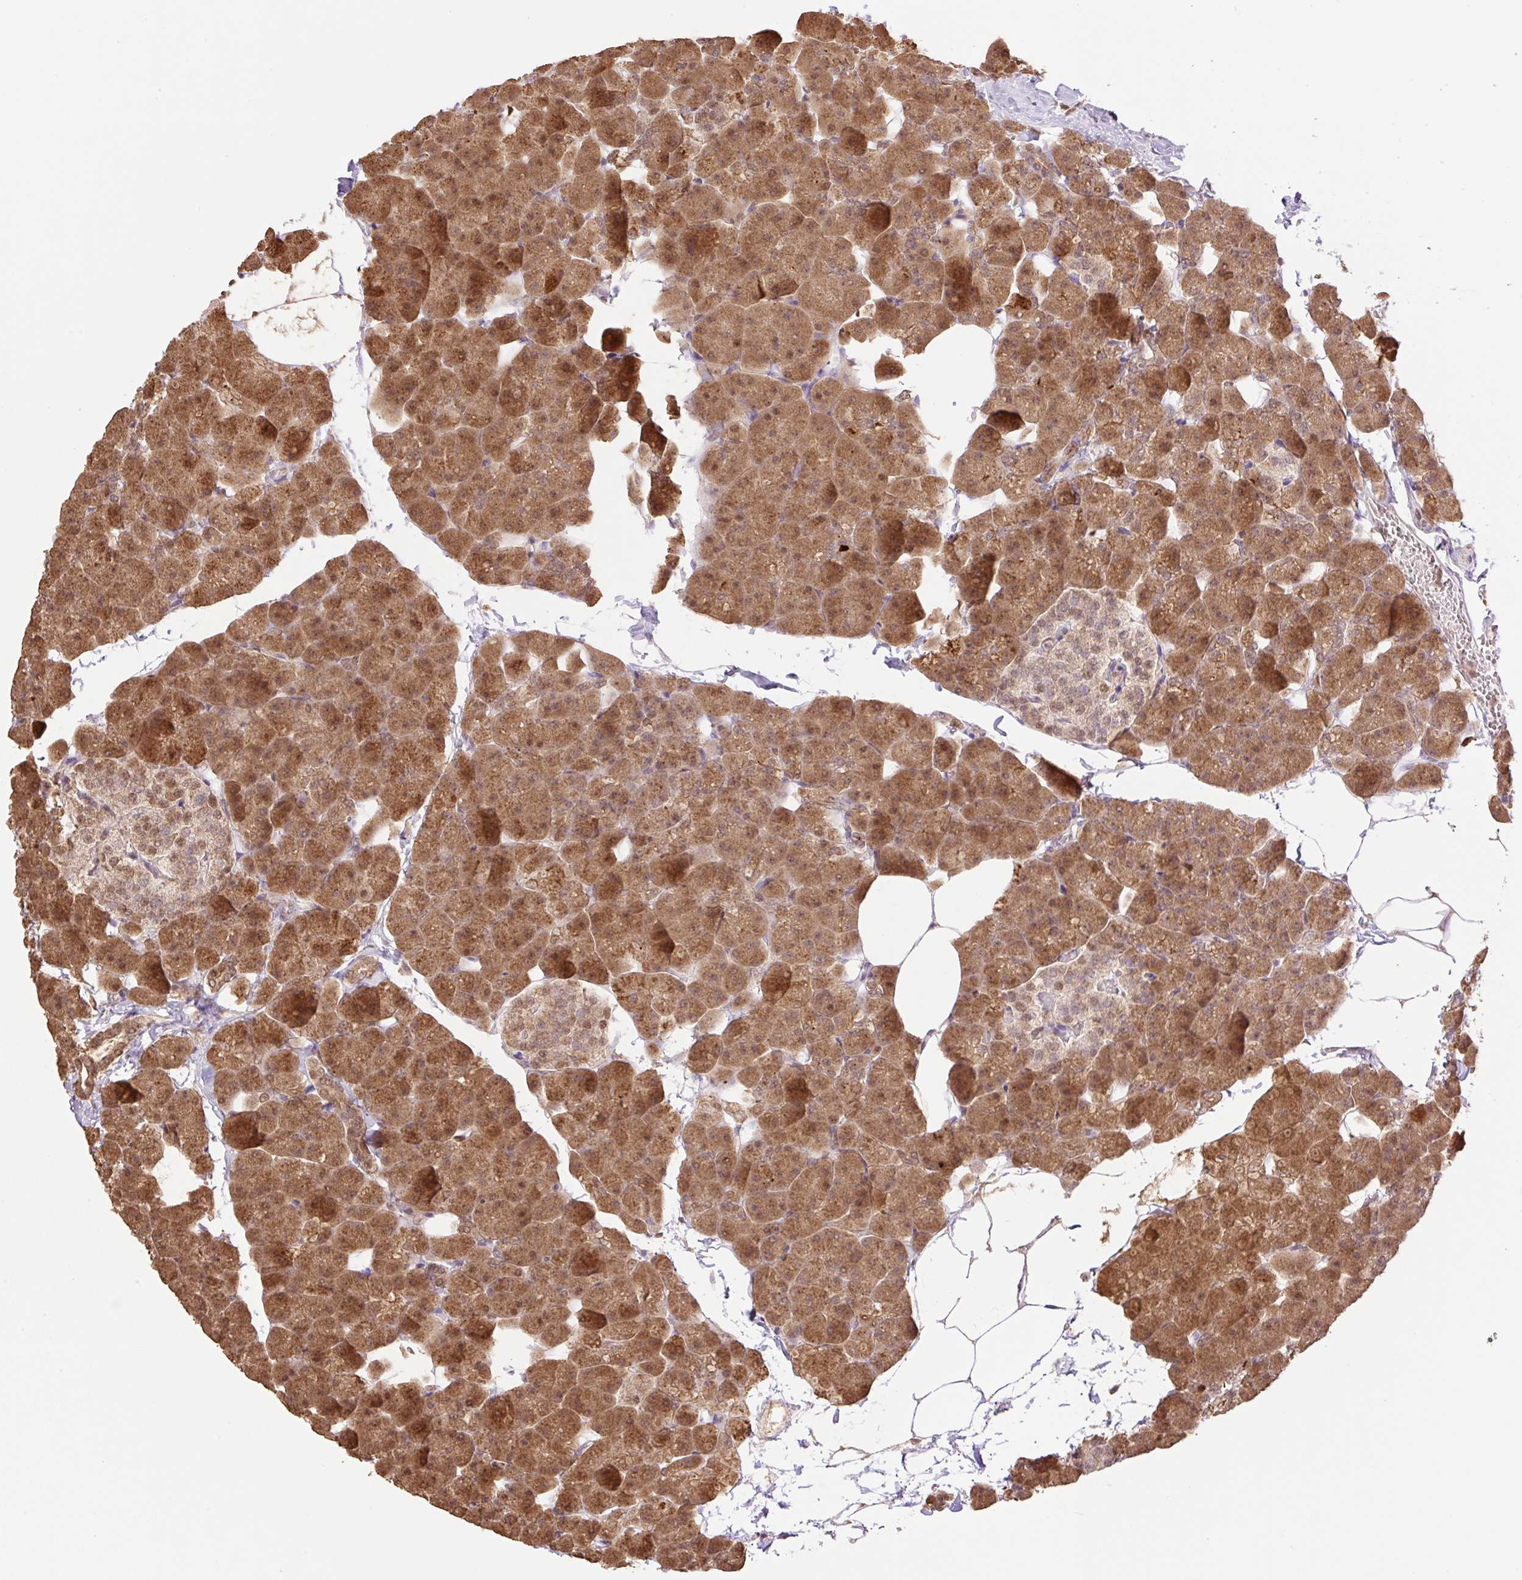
{"staining": {"intensity": "moderate", "quantity": ">75%", "location": "cytoplasmic/membranous,nuclear"}, "tissue": "pancreas", "cell_type": "Exocrine glandular cells", "image_type": "normal", "snomed": [{"axis": "morphology", "description": "Normal tissue, NOS"}, {"axis": "topography", "description": "Pancreas"}], "caption": "DAB immunohistochemical staining of normal human pancreas demonstrates moderate cytoplasmic/membranous,nuclear protein positivity in about >75% of exocrine glandular cells. (Brightfield microscopy of DAB IHC at high magnification).", "gene": "VPS25", "patient": {"sex": "male", "age": 35}}